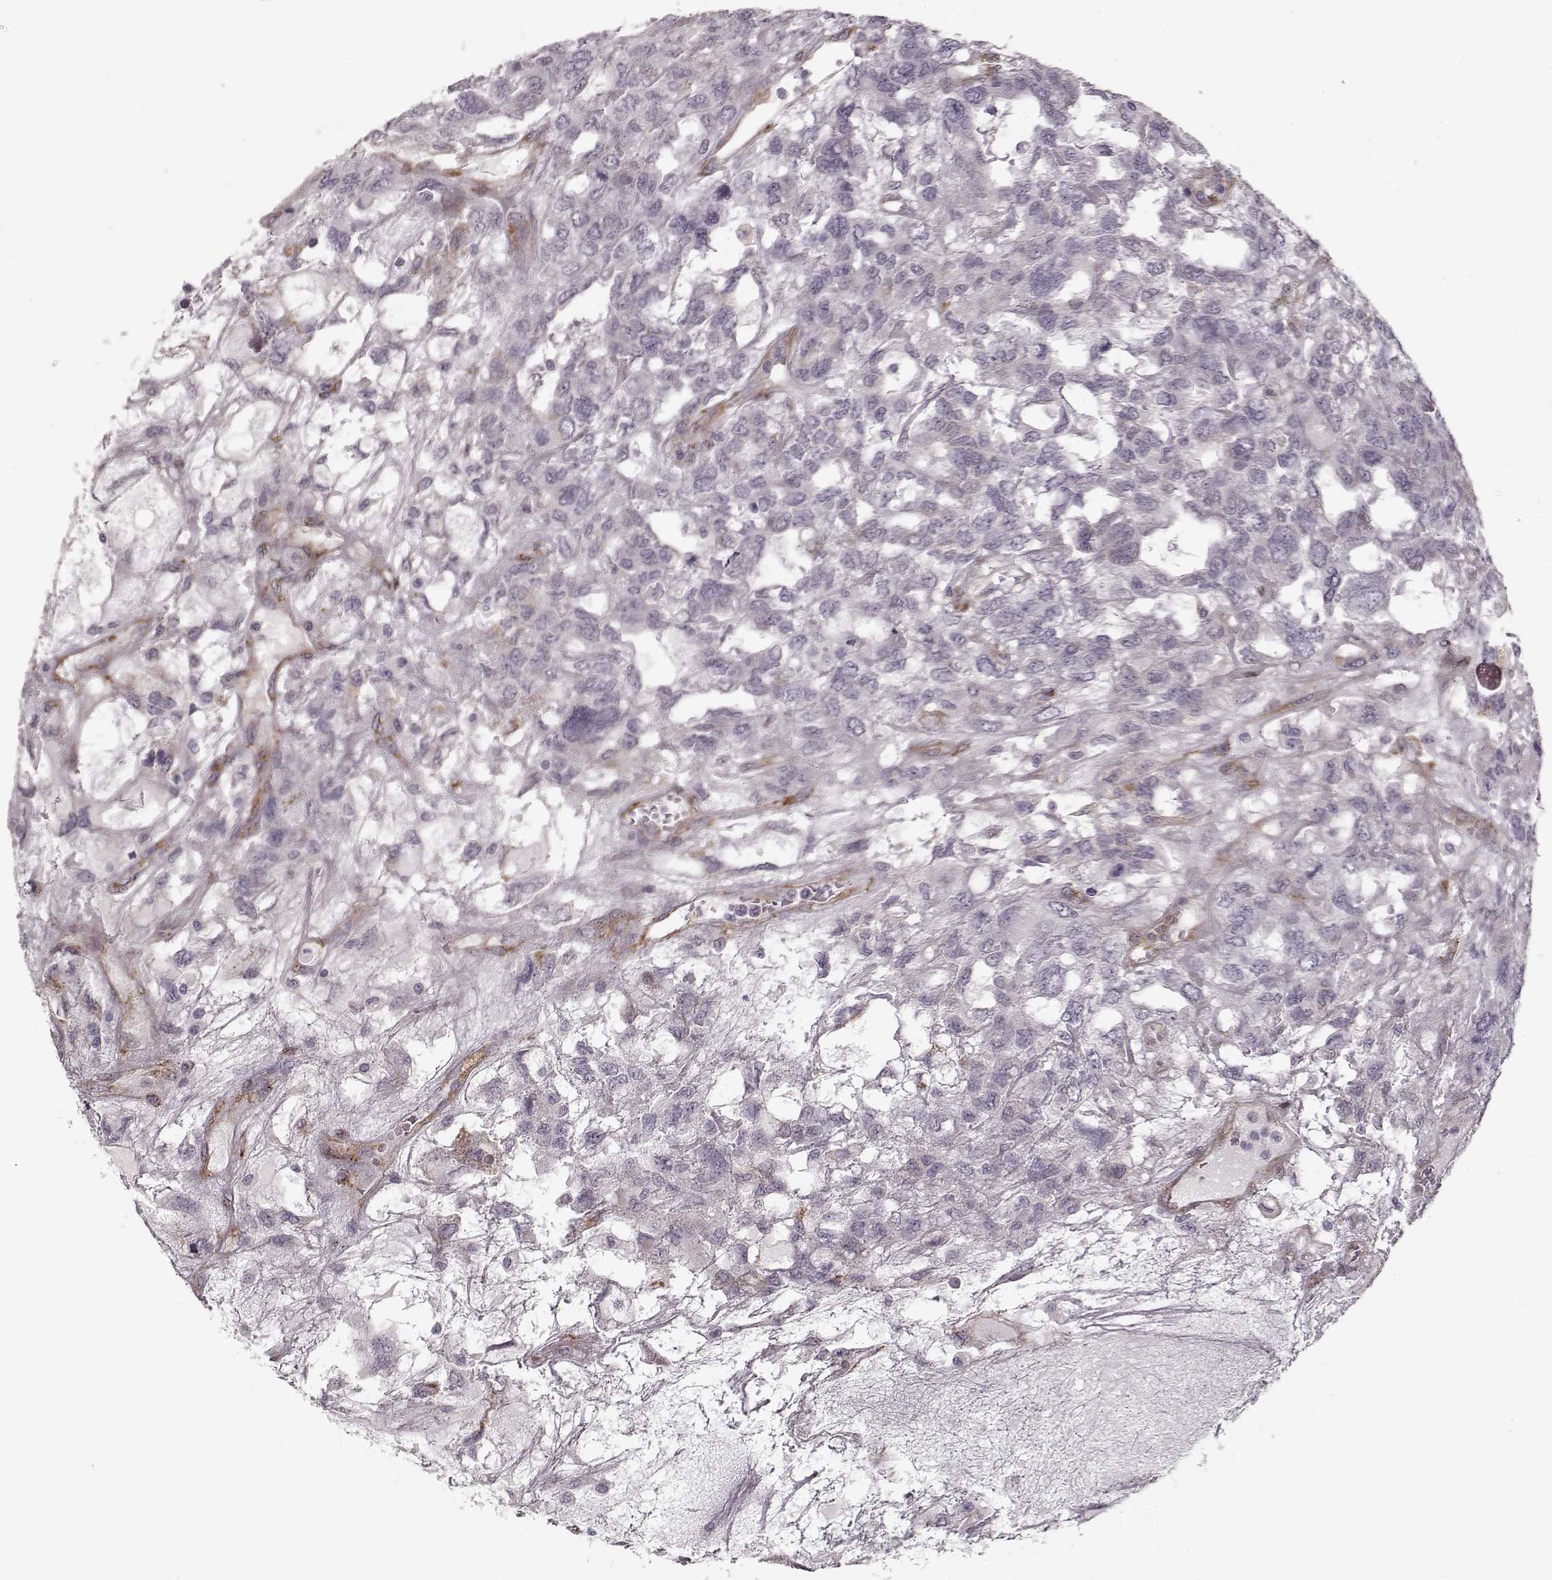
{"staining": {"intensity": "negative", "quantity": "none", "location": "none"}, "tissue": "testis cancer", "cell_type": "Tumor cells", "image_type": "cancer", "snomed": [{"axis": "morphology", "description": "Seminoma, NOS"}, {"axis": "topography", "description": "Testis"}], "caption": "Testis seminoma stained for a protein using immunohistochemistry (IHC) shows no positivity tumor cells.", "gene": "LAMB2", "patient": {"sex": "male", "age": 52}}